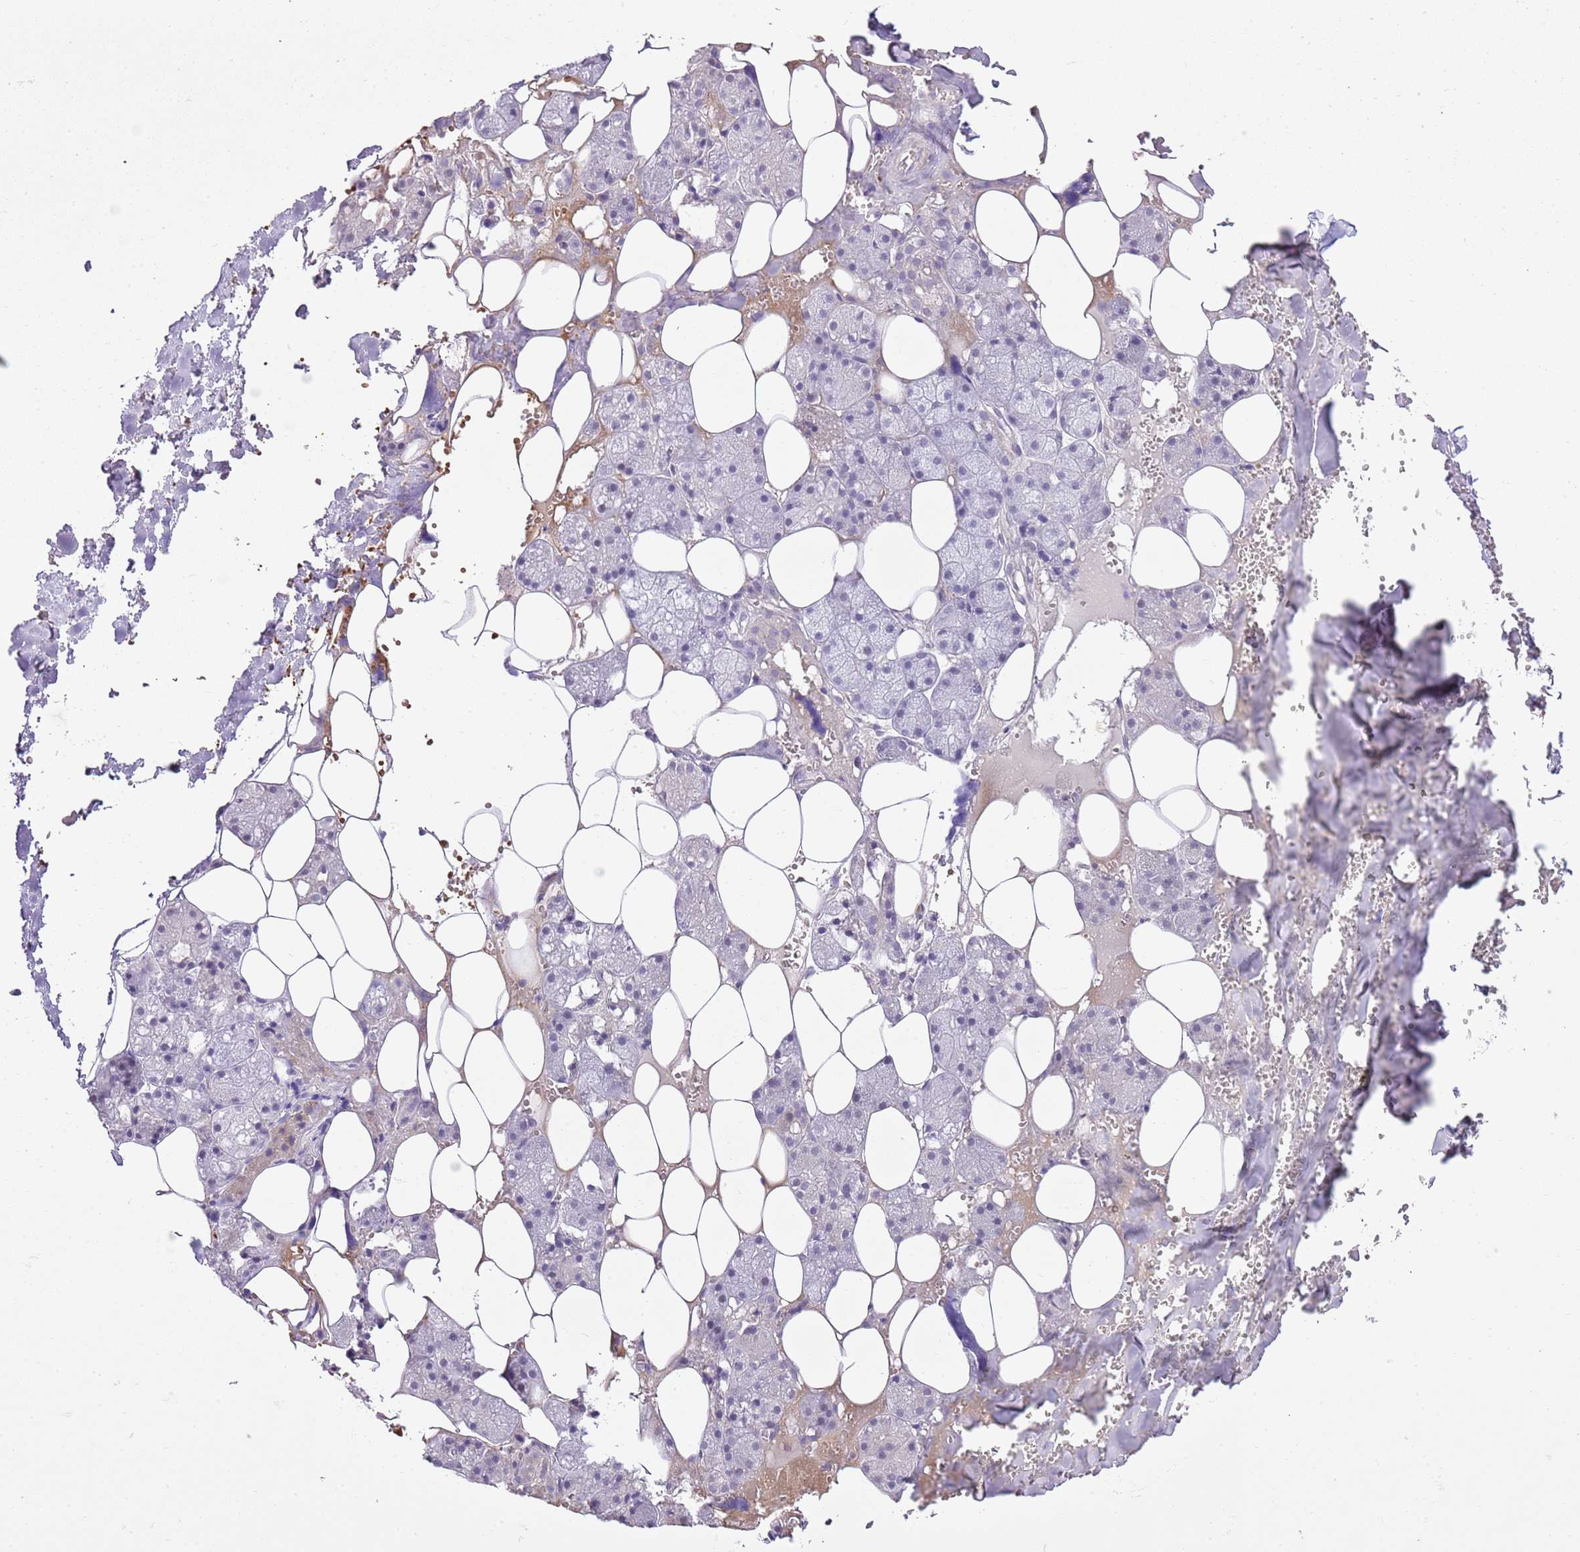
{"staining": {"intensity": "negative", "quantity": "none", "location": "none"}, "tissue": "salivary gland", "cell_type": "Glandular cells", "image_type": "normal", "snomed": [{"axis": "morphology", "description": "Normal tissue, NOS"}, {"axis": "topography", "description": "Salivary gland"}], "caption": "Photomicrograph shows no protein positivity in glandular cells of benign salivary gland. (DAB immunohistochemistry, high magnification).", "gene": "XPO7", "patient": {"sex": "male", "age": 62}}